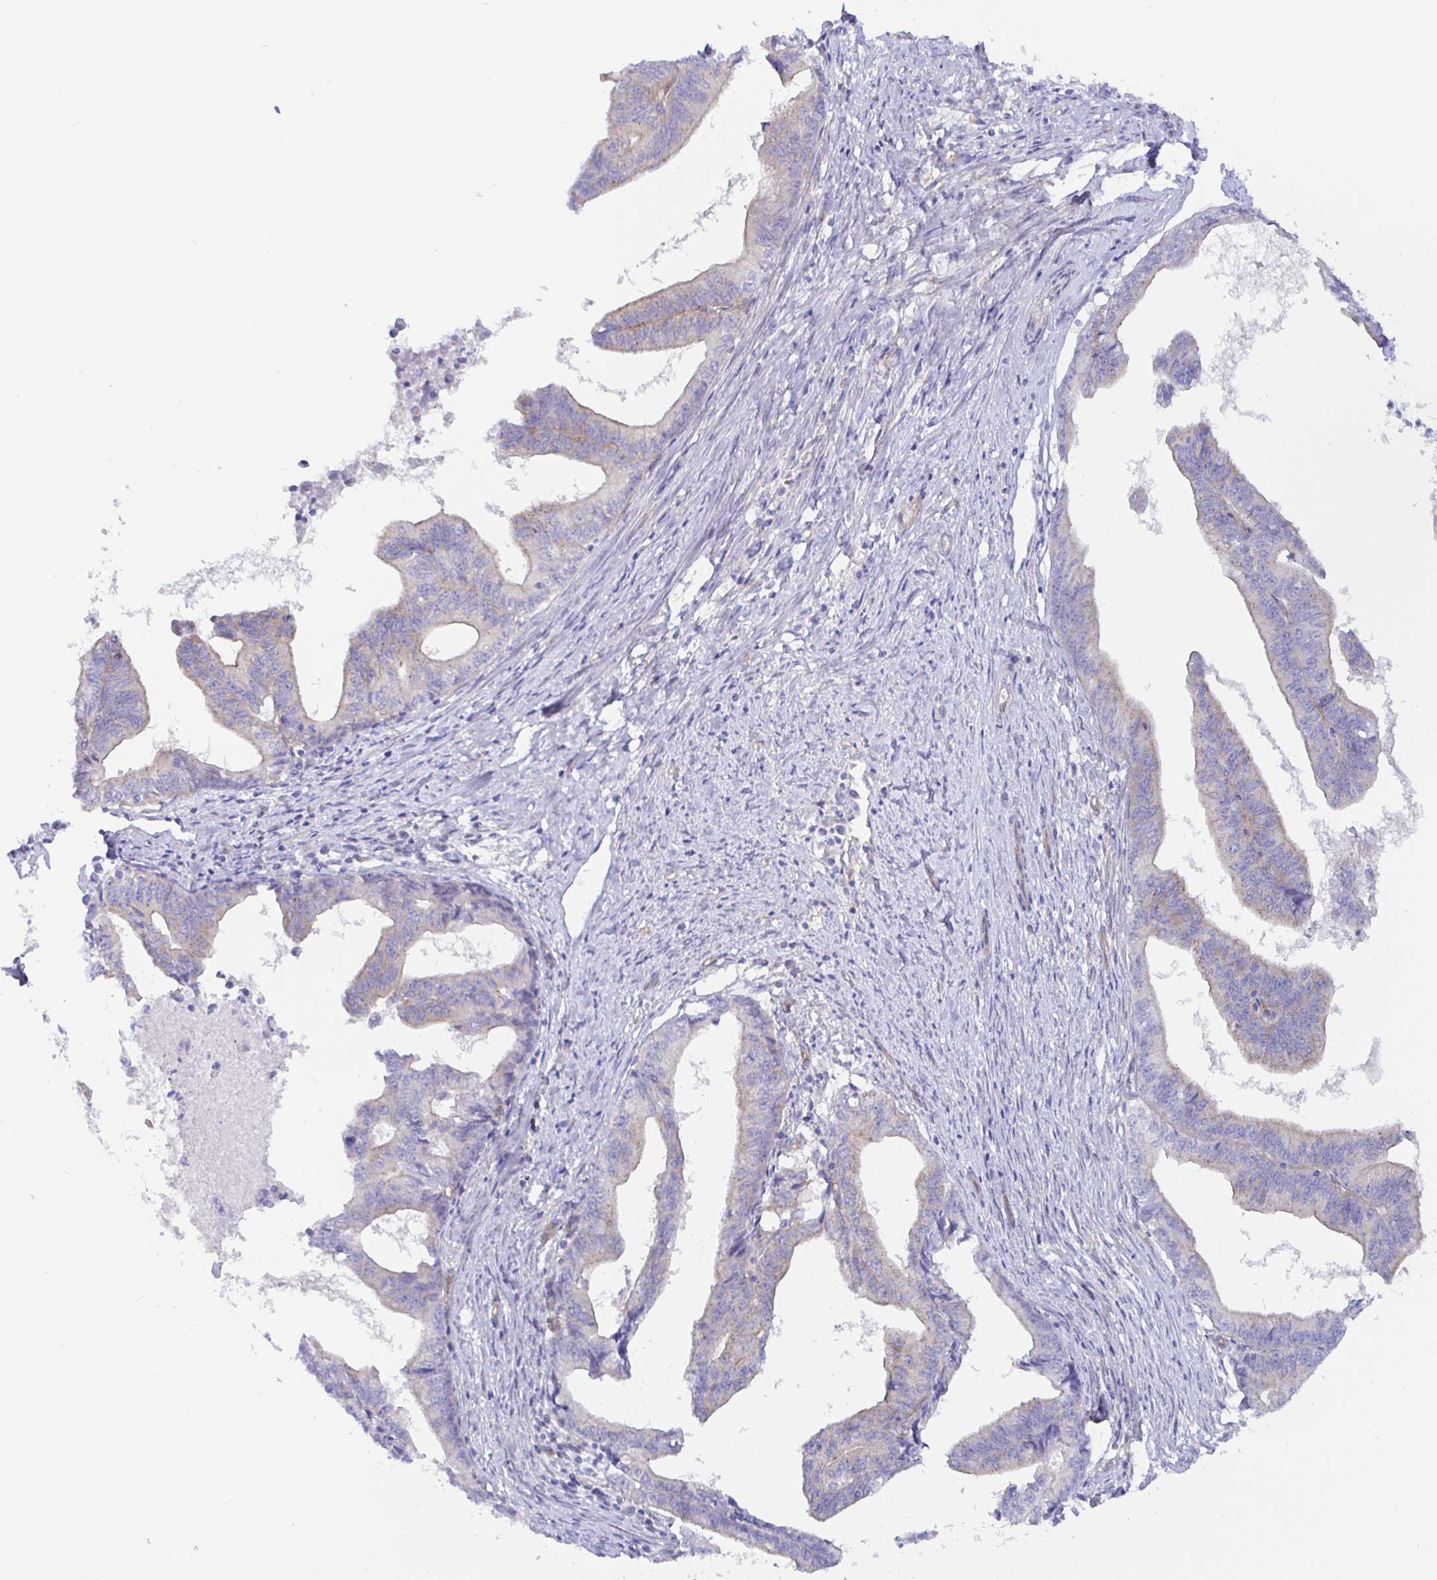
{"staining": {"intensity": "weak", "quantity": "25%-75%", "location": "cytoplasmic/membranous"}, "tissue": "endometrial cancer", "cell_type": "Tumor cells", "image_type": "cancer", "snomed": [{"axis": "morphology", "description": "Adenocarcinoma, NOS"}, {"axis": "topography", "description": "Endometrium"}], "caption": "DAB (3,3'-diaminobenzidine) immunohistochemical staining of endometrial cancer (adenocarcinoma) demonstrates weak cytoplasmic/membranous protein staining in approximately 25%-75% of tumor cells.", "gene": "ARL4D", "patient": {"sex": "female", "age": 65}}